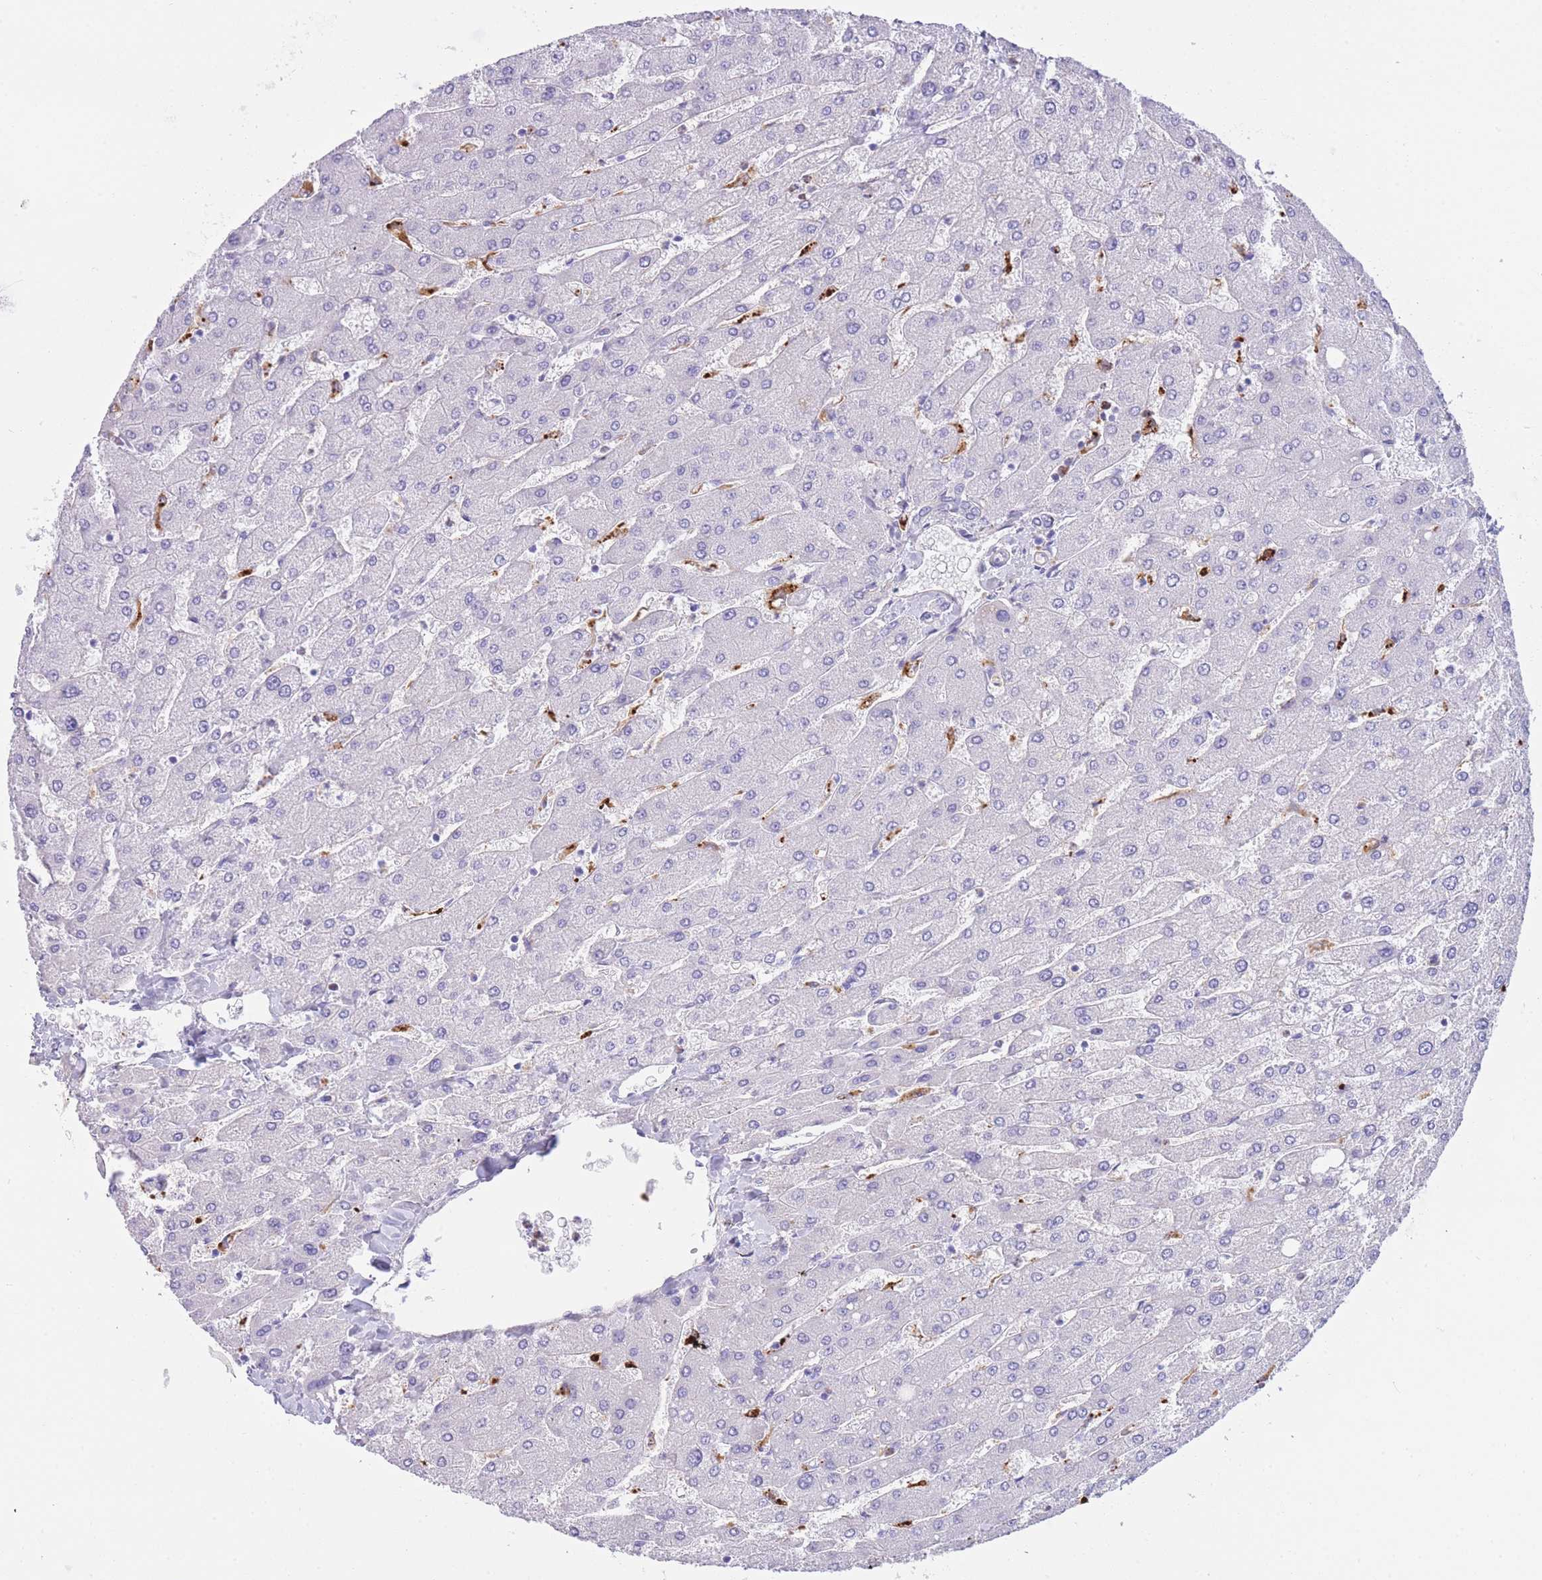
{"staining": {"intensity": "negative", "quantity": "none", "location": "none"}, "tissue": "liver", "cell_type": "Hepatocytes", "image_type": "normal", "snomed": [{"axis": "morphology", "description": "Normal tissue, NOS"}, {"axis": "topography", "description": "Liver"}], "caption": "Human liver stained for a protein using immunohistochemistry displays no staining in hepatocytes.", "gene": "PLBD1", "patient": {"sex": "male", "age": 55}}